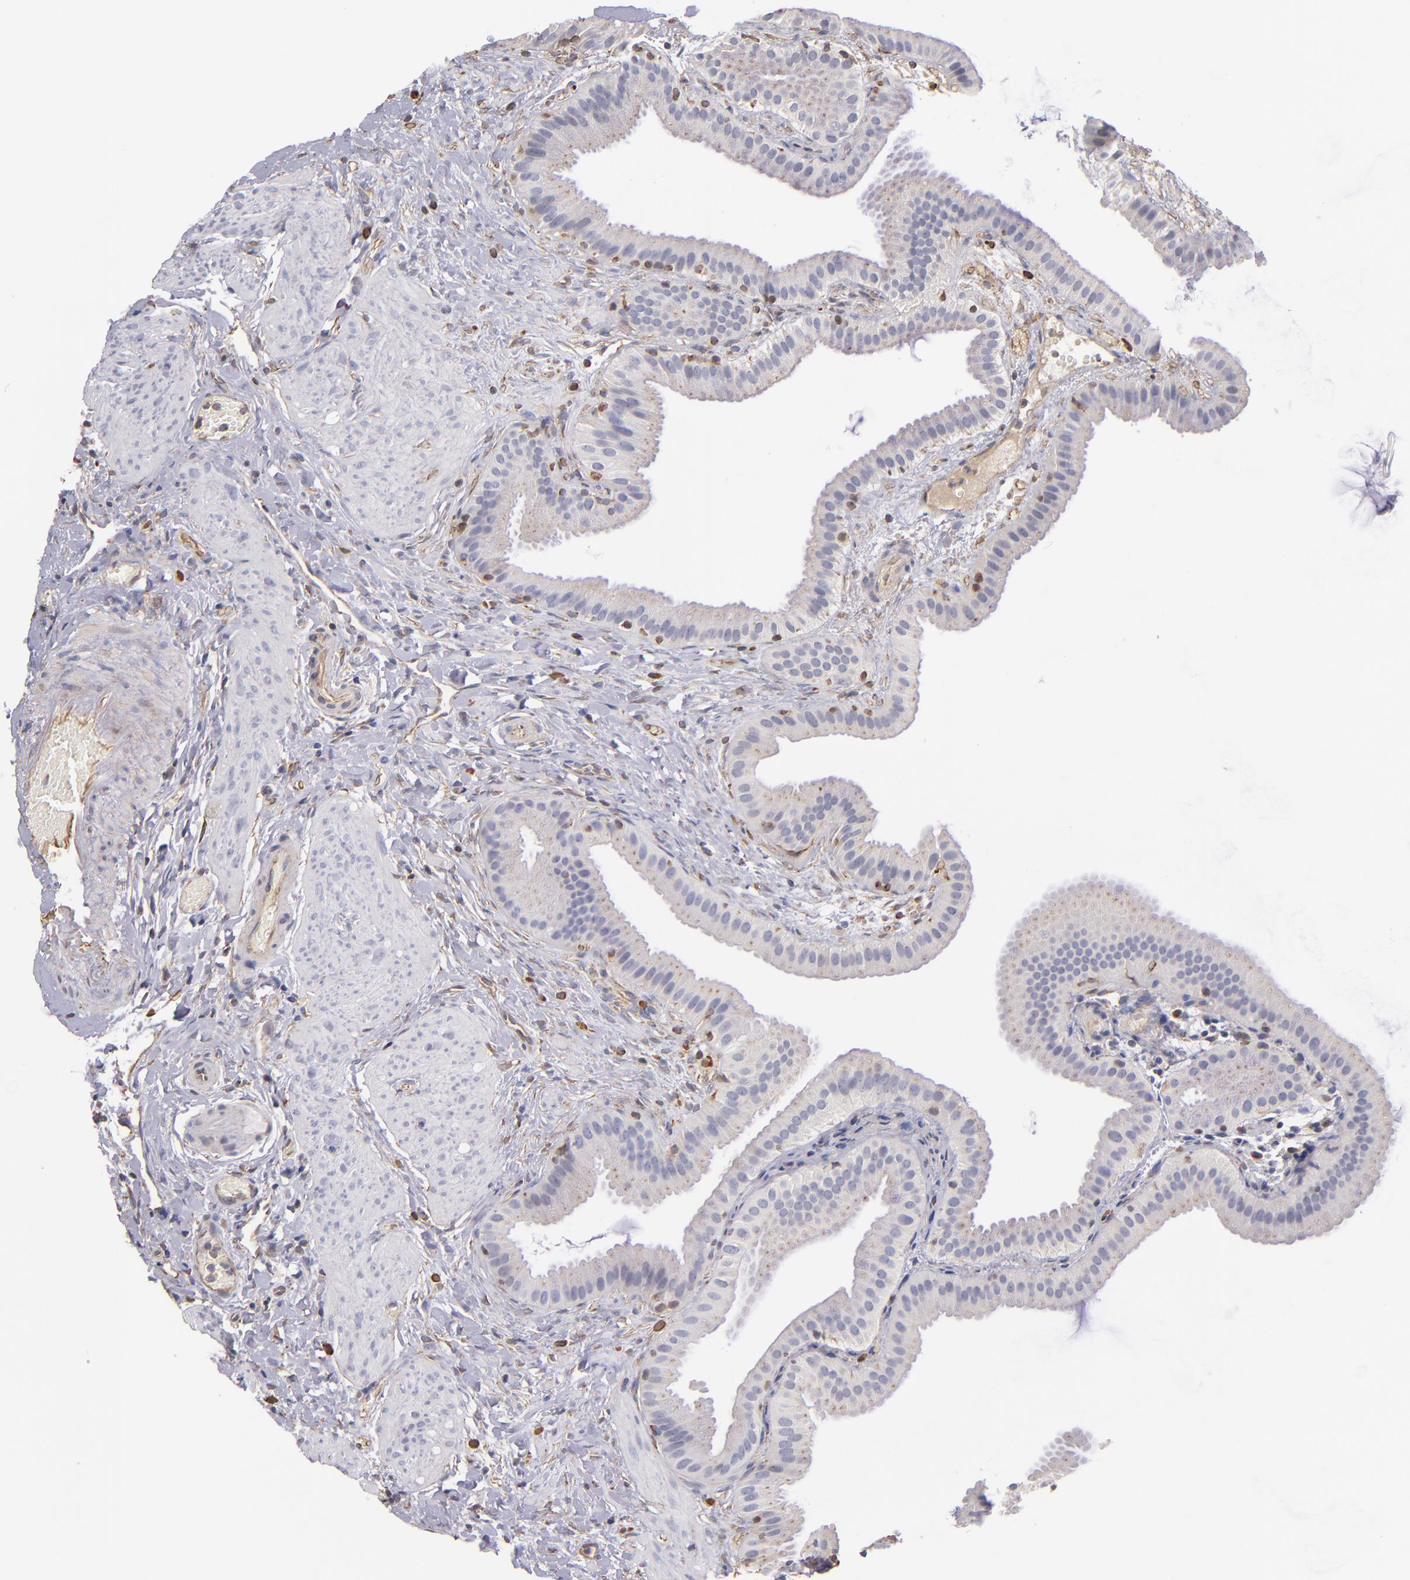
{"staining": {"intensity": "weak", "quantity": ">75%", "location": "cytoplasmic/membranous"}, "tissue": "gallbladder", "cell_type": "Glandular cells", "image_type": "normal", "snomed": [{"axis": "morphology", "description": "Normal tissue, NOS"}, {"axis": "topography", "description": "Gallbladder"}], "caption": "Protein expression analysis of normal gallbladder demonstrates weak cytoplasmic/membranous expression in approximately >75% of glandular cells.", "gene": "ABCC1", "patient": {"sex": "female", "age": 63}}